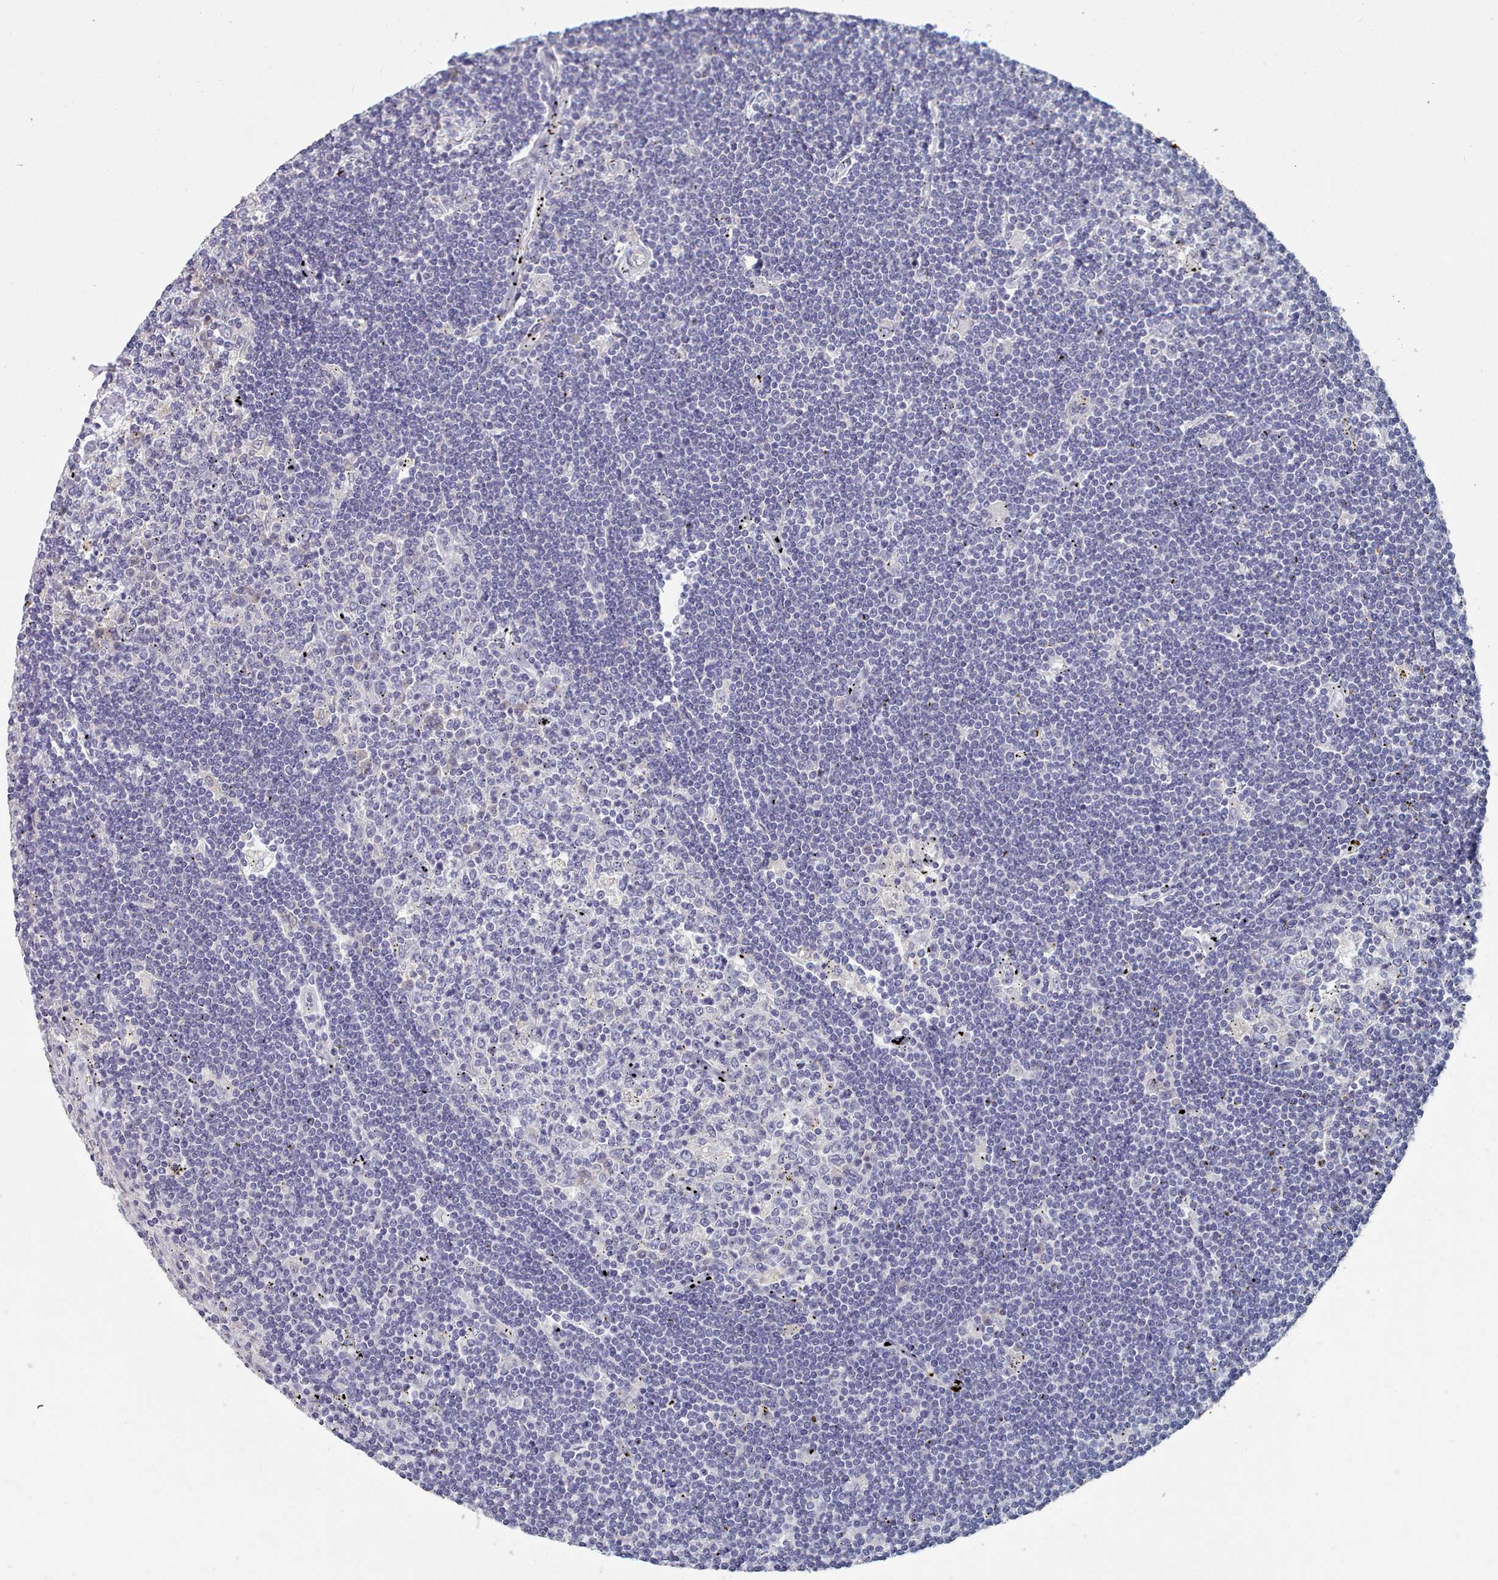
{"staining": {"intensity": "negative", "quantity": "none", "location": "none"}, "tissue": "lymphoma", "cell_type": "Tumor cells", "image_type": "cancer", "snomed": [{"axis": "morphology", "description": "Malignant lymphoma, non-Hodgkin's type, Low grade"}, {"axis": "topography", "description": "Spleen"}], "caption": "DAB (3,3'-diaminobenzidine) immunohistochemical staining of human lymphoma demonstrates no significant expression in tumor cells.", "gene": "ACAD11", "patient": {"sex": "male", "age": 76}}